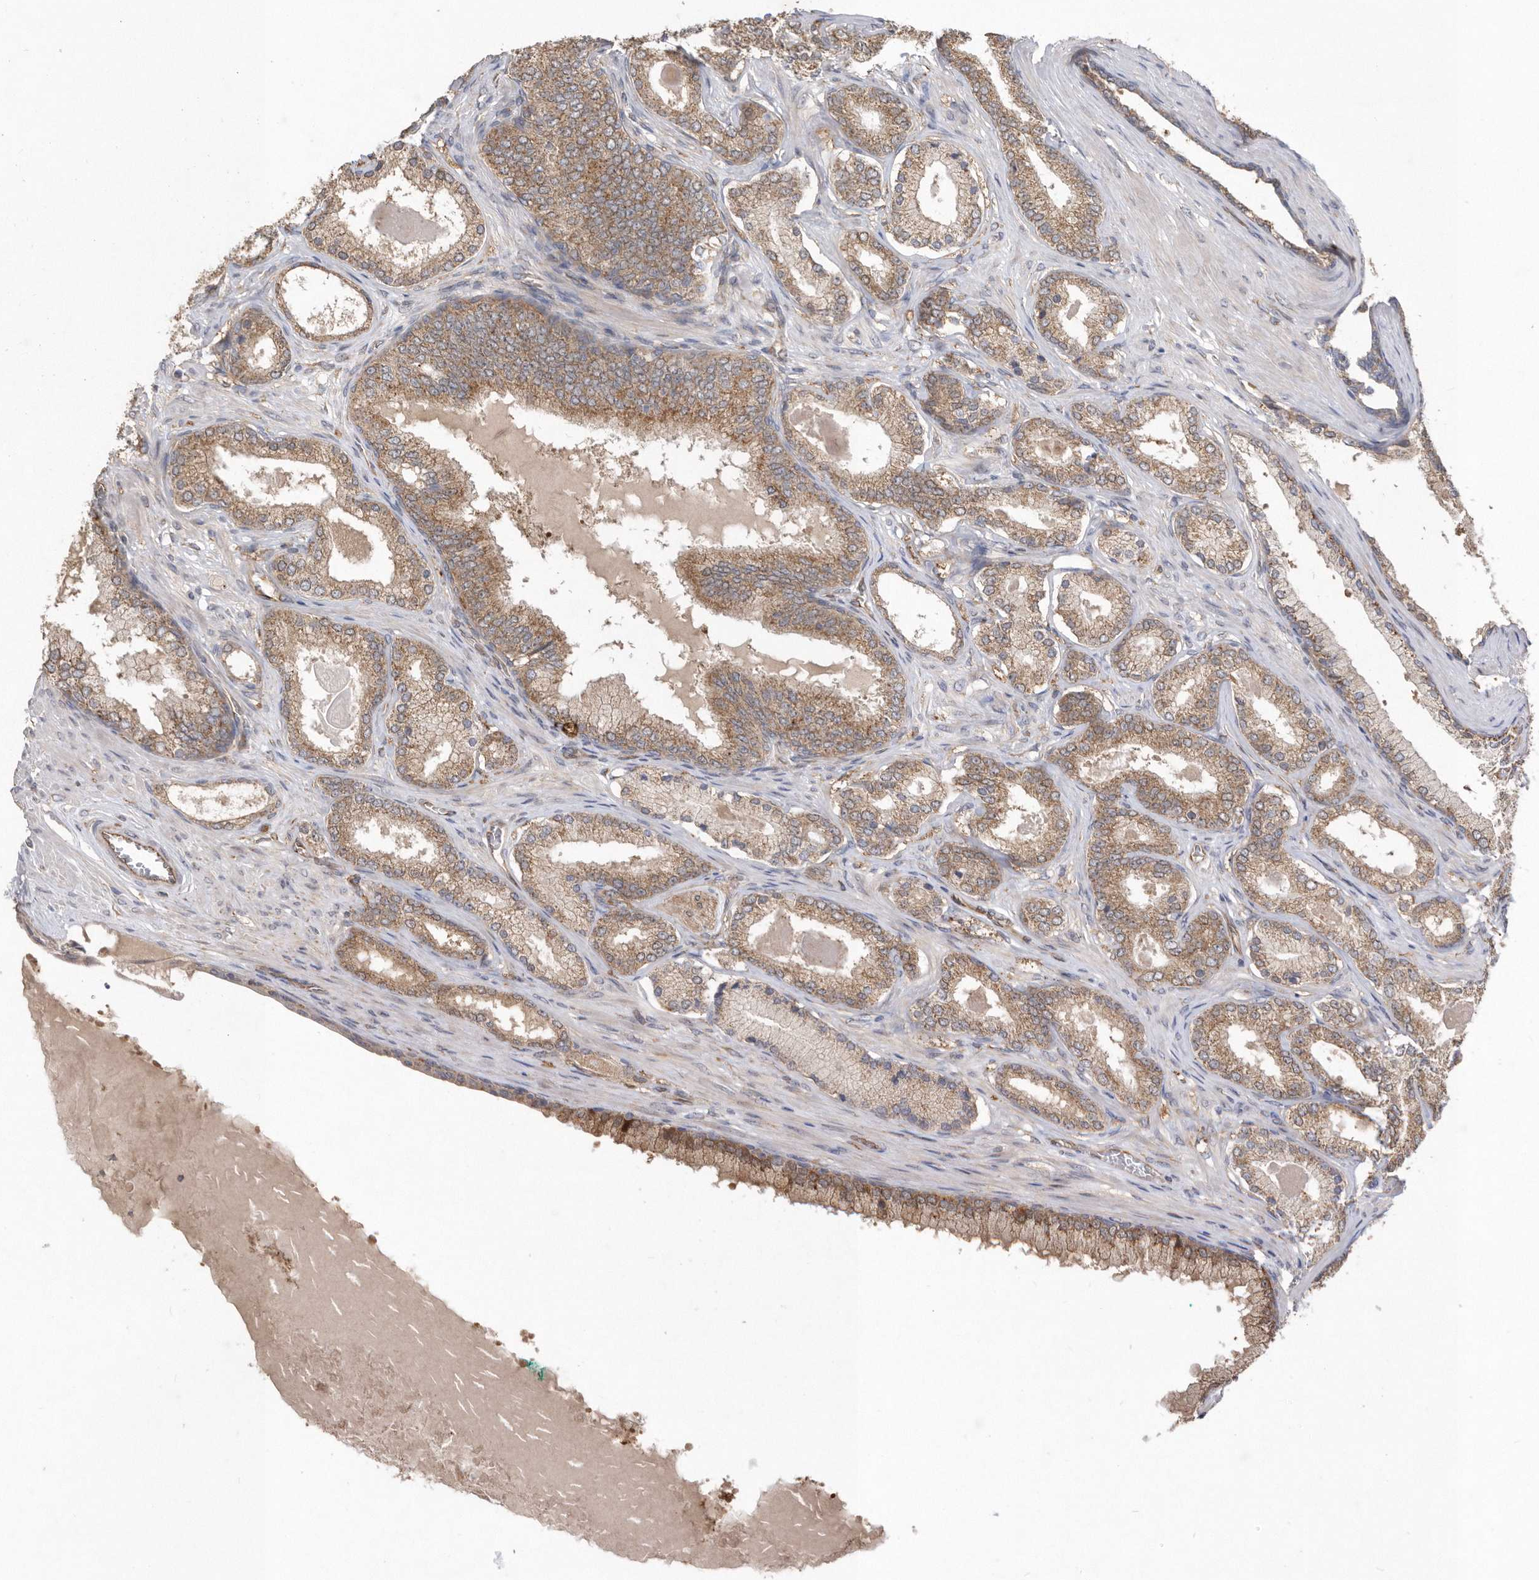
{"staining": {"intensity": "moderate", "quantity": ">75%", "location": "cytoplasmic/membranous"}, "tissue": "prostate cancer", "cell_type": "Tumor cells", "image_type": "cancer", "snomed": [{"axis": "morphology", "description": "Adenocarcinoma, Low grade"}, {"axis": "topography", "description": "Prostate"}], "caption": "DAB (3,3'-diaminobenzidine) immunohistochemical staining of human prostate cancer exhibits moderate cytoplasmic/membranous protein expression in about >75% of tumor cells.", "gene": "PON2", "patient": {"sex": "male", "age": 70}}